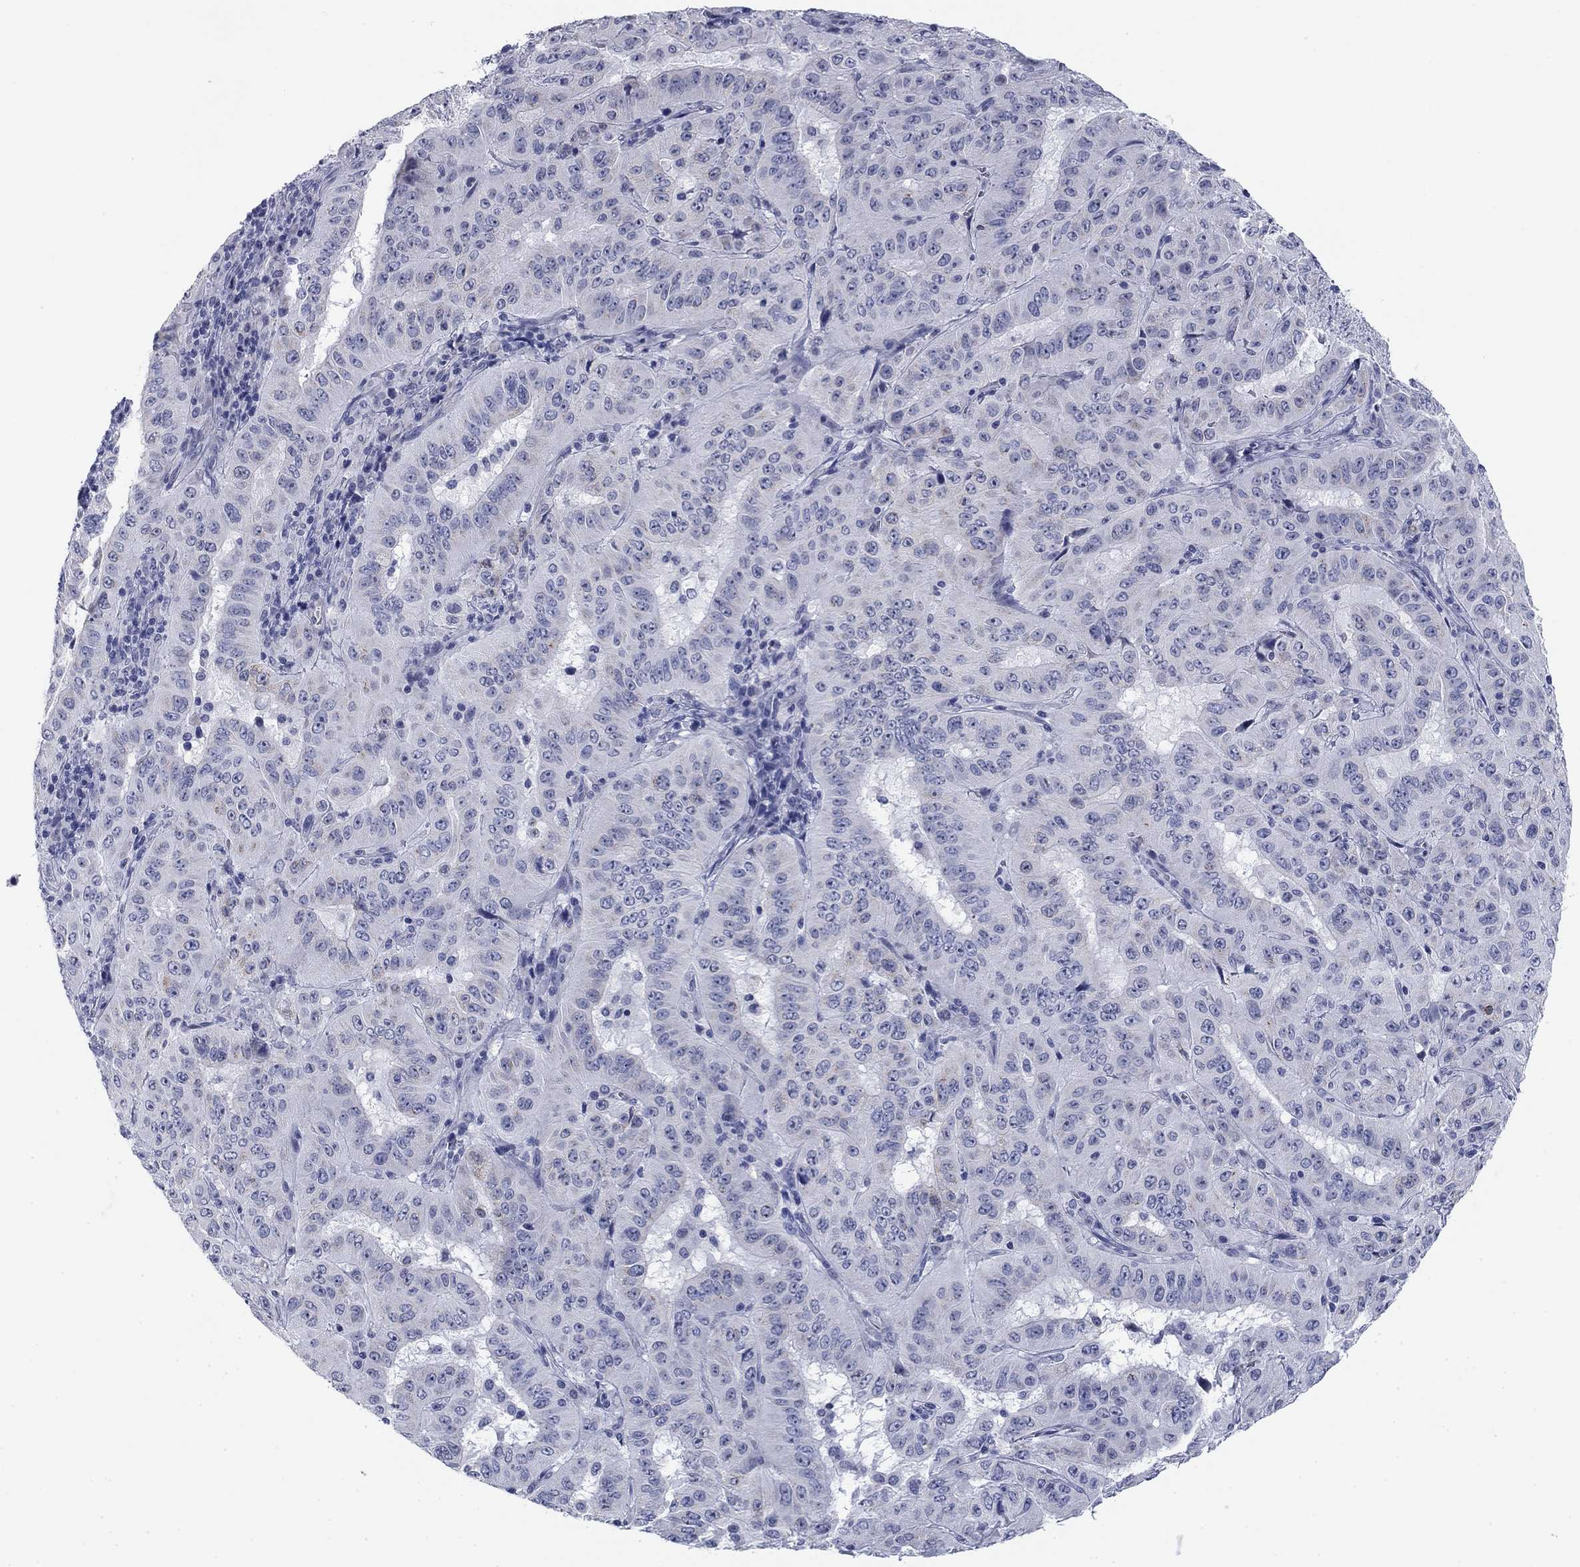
{"staining": {"intensity": "negative", "quantity": "none", "location": "none"}, "tissue": "pancreatic cancer", "cell_type": "Tumor cells", "image_type": "cancer", "snomed": [{"axis": "morphology", "description": "Adenocarcinoma, NOS"}, {"axis": "topography", "description": "Pancreas"}], "caption": "DAB (3,3'-diaminobenzidine) immunohistochemical staining of human pancreatic adenocarcinoma shows no significant staining in tumor cells.", "gene": "PRPH", "patient": {"sex": "male", "age": 63}}